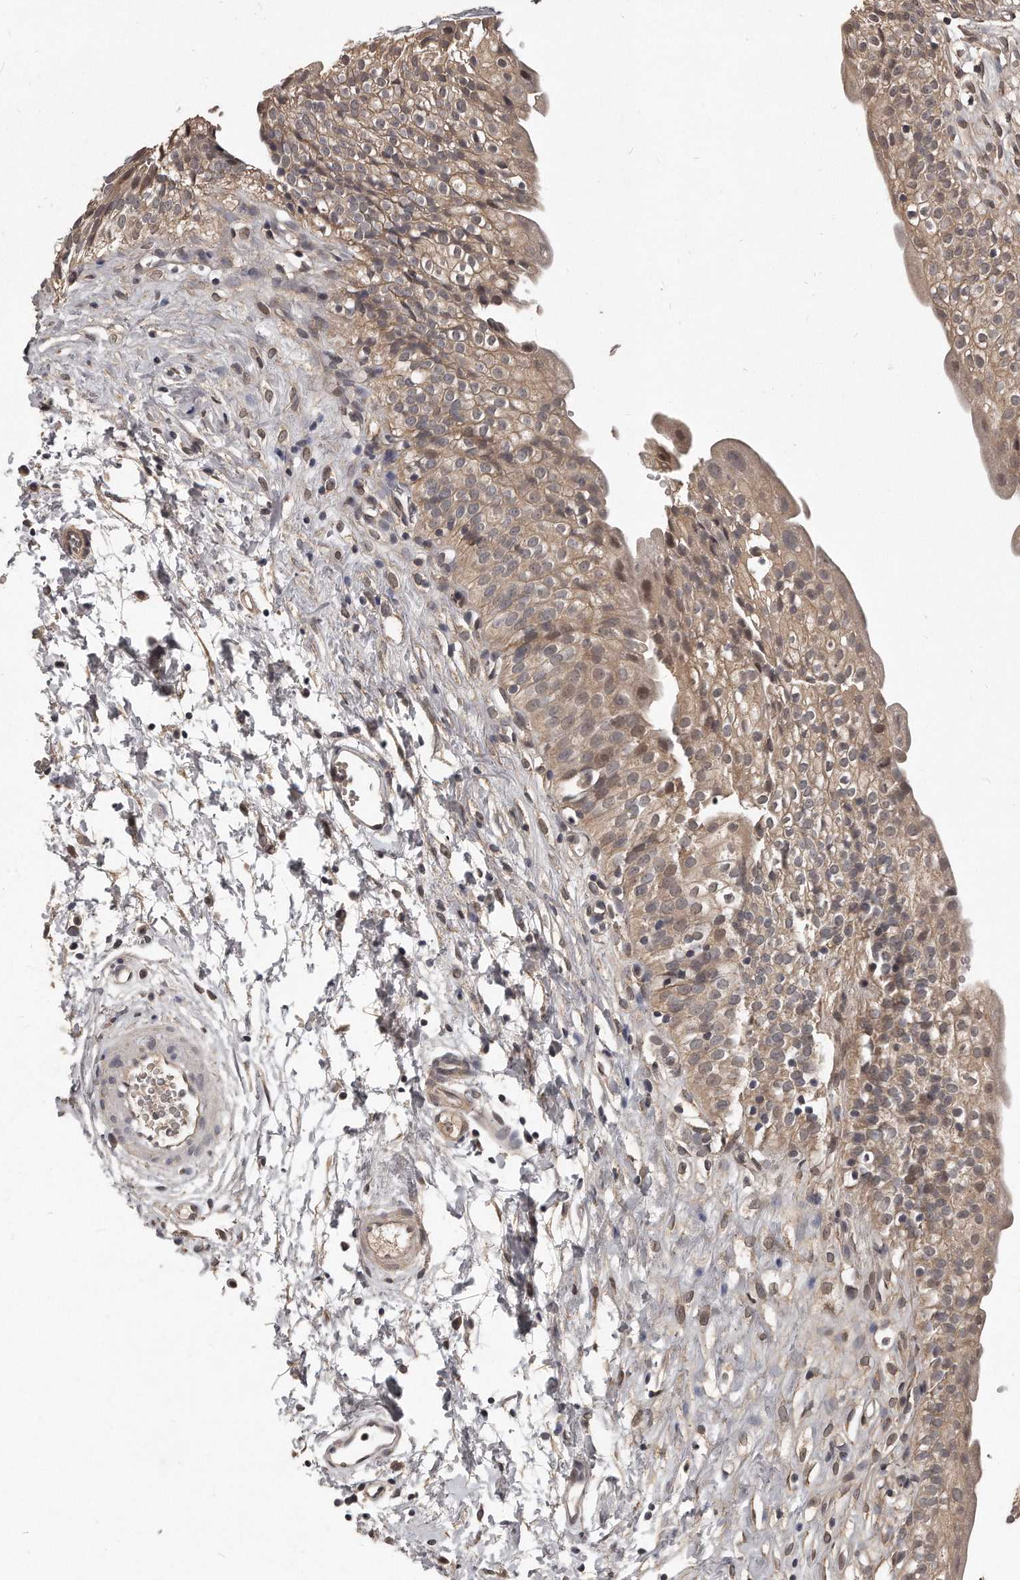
{"staining": {"intensity": "moderate", "quantity": ">75%", "location": "cytoplasmic/membranous"}, "tissue": "urinary bladder", "cell_type": "Urothelial cells", "image_type": "normal", "snomed": [{"axis": "morphology", "description": "Normal tissue, NOS"}, {"axis": "topography", "description": "Urinary bladder"}], "caption": "Urinary bladder stained with DAB IHC exhibits medium levels of moderate cytoplasmic/membranous expression in about >75% of urothelial cells. (IHC, brightfield microscopy, high magnification).", "gene": "GRB10", "patient": {"sex": "male", "age": 51}}